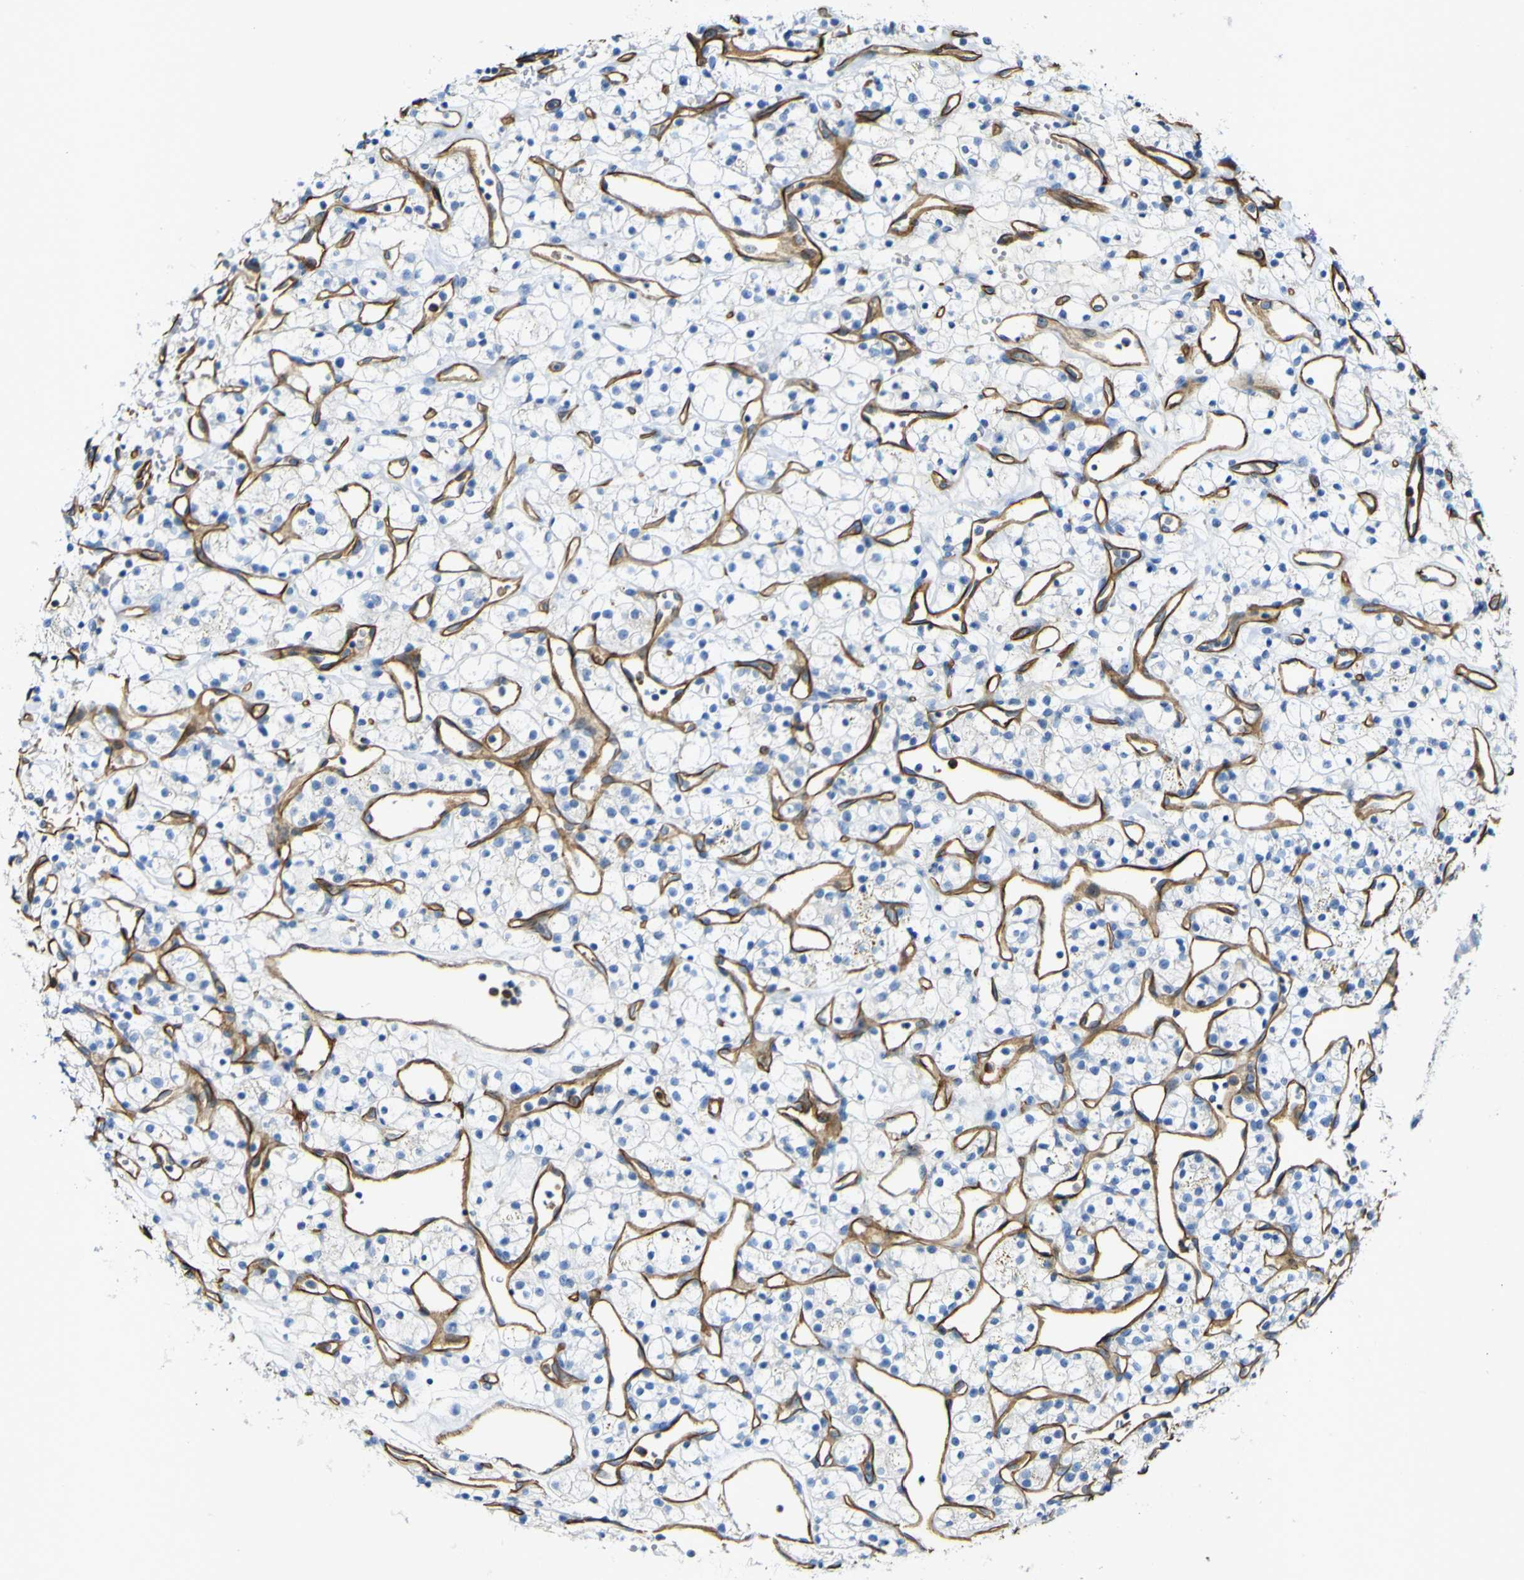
{"staining": {"intensity": "negative", "quantity": "none", "location": "none"}, "tissue": "renal cancer", "cell_type": "Tumor cells", "image_type": "cancer", "snomed": [{"axis": "morphology", "description": "Adenocarcinoma, NOS"}, {"axis": "topography", "description": "Kidney"}], "caption": "This is an immunohistochemistry image of renal adenocarcinoma. There is no expression in tumor cells.", "gene": "CD93", "patient": {"sex": "female", "age": 60}}